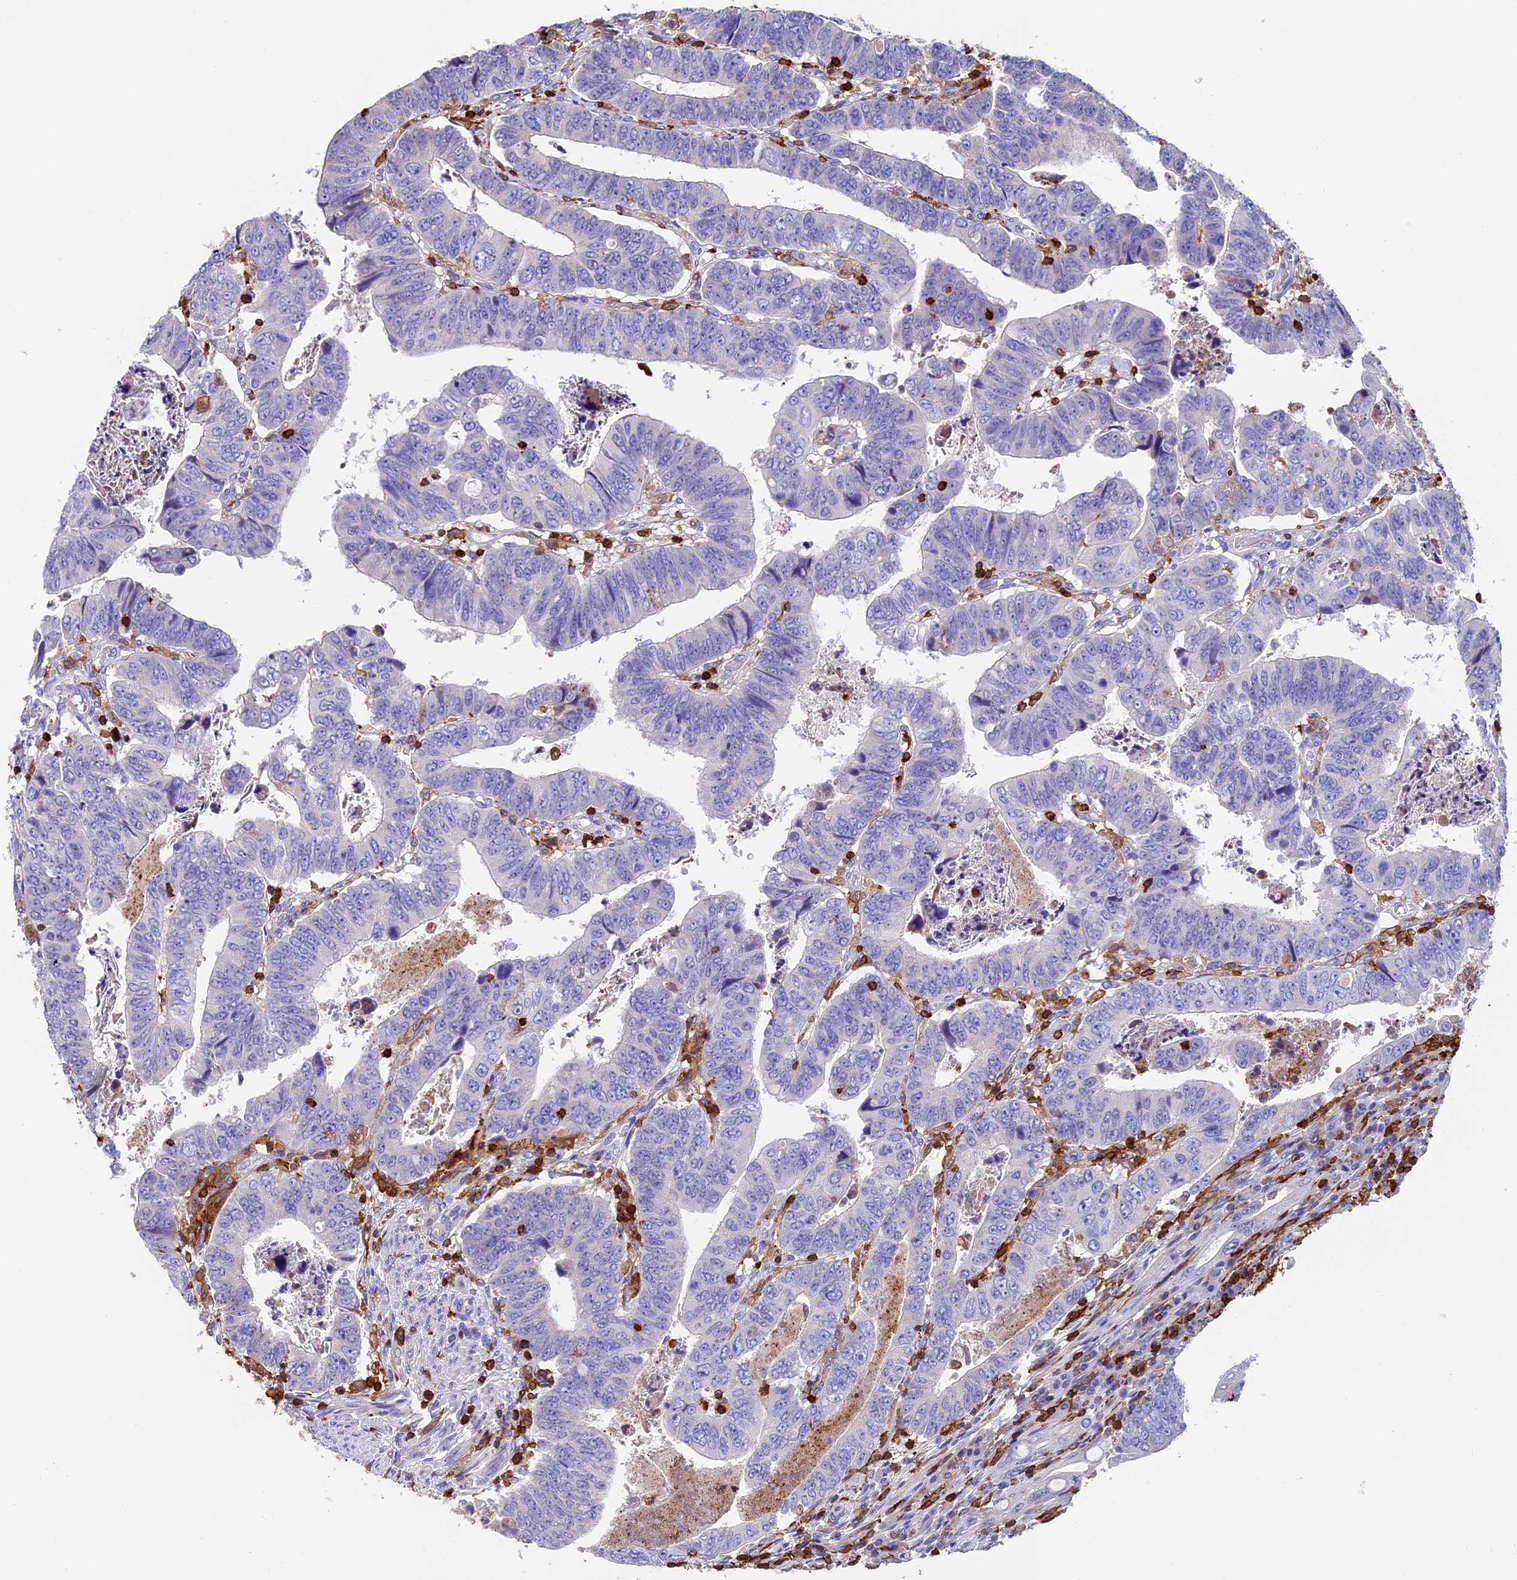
{"staining": {"intensity": "negative", "quantity": "none", "location": "none"}, "tissue": "colorectal cancer", "cell_type": "Tumor cells", "image_type": "cancer", "snomed": [{"axis": "morphology", "description": "Normal tissue, NOS"}, {"axis": "morphology", "description": "Adenocarcinoma, NOS"}, {"axis": "topography", "description": "Rectum"}], "caption": "IHC photomicrograph of colorectal cancer (adenocarcinoma) stained for a protein (brown), which reveals no expression in tumor cells. (DAB immunohistochemistry (IHC), high magnification).", "gene": "ADAT1", "patient": {"sex": "female", "age": 65}}